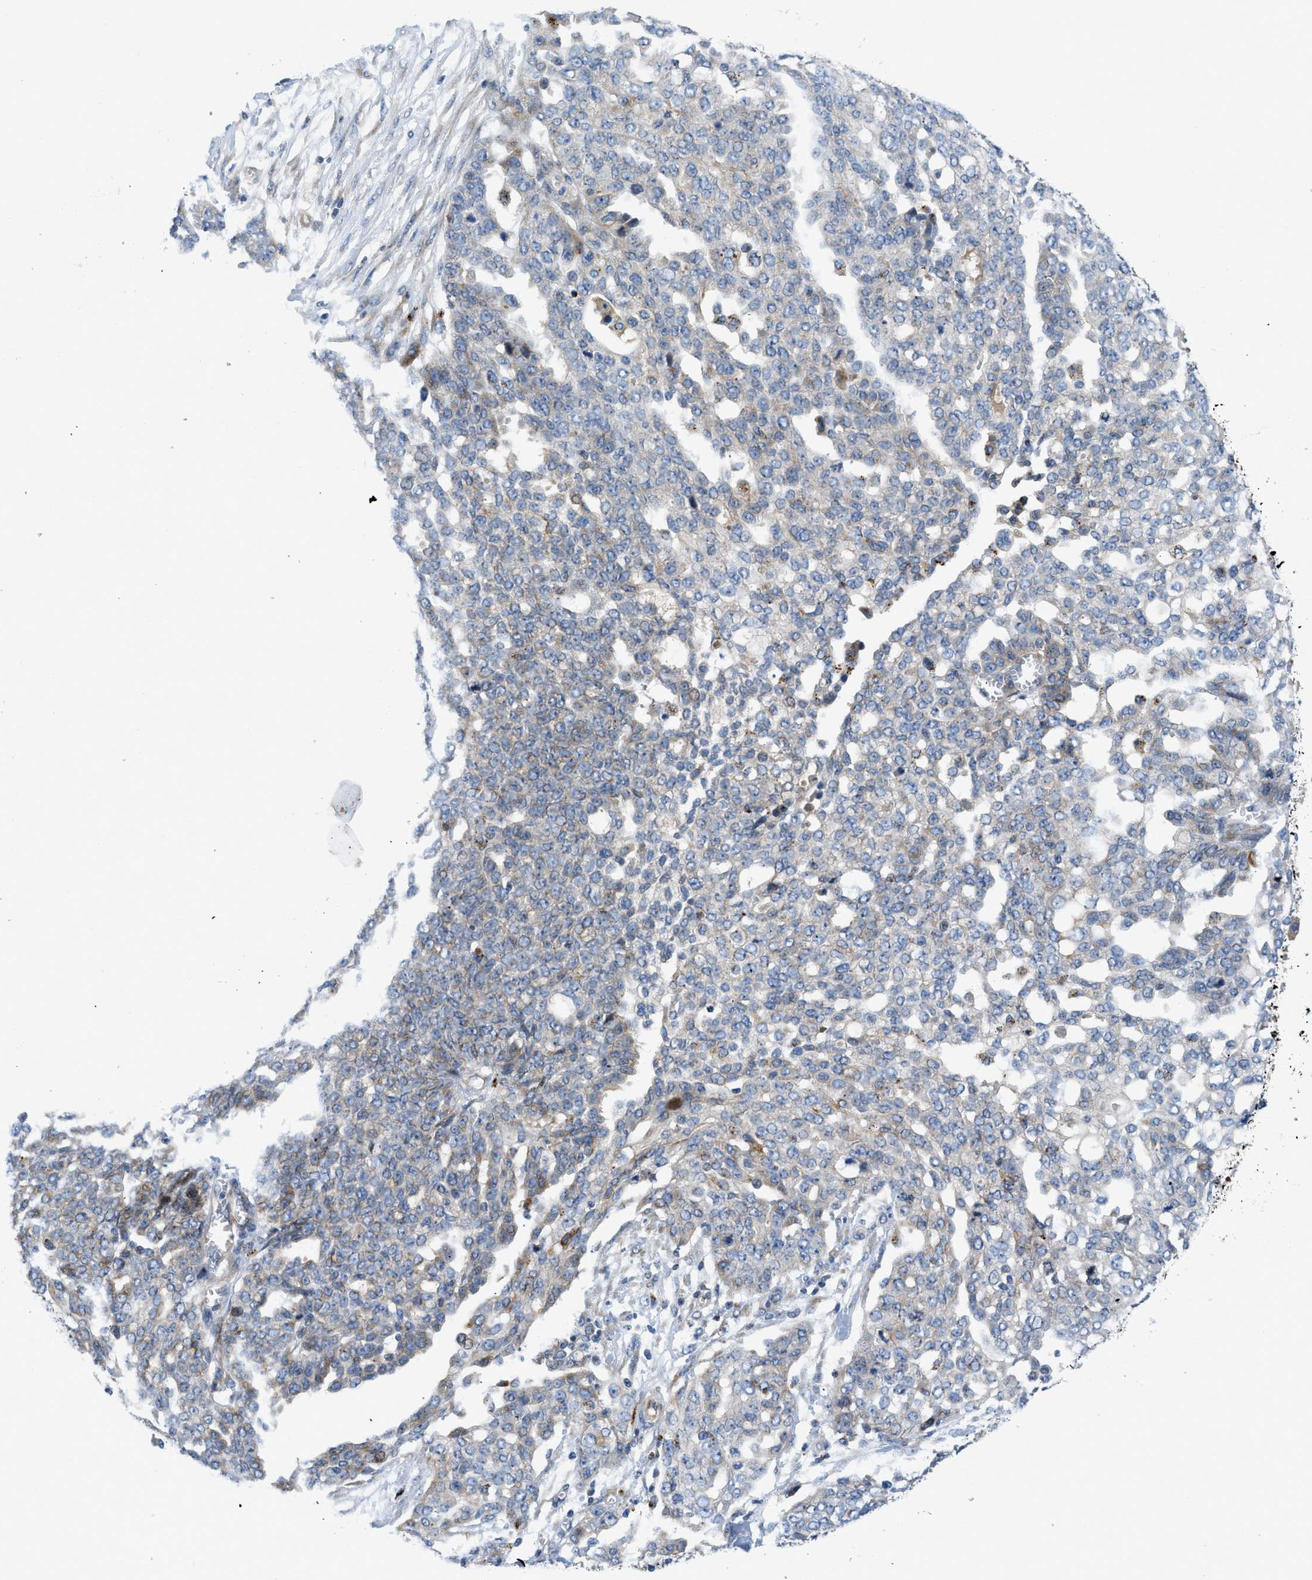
{"staining": {"intensity": "weak", "quantity": "<25%", "location": "cytoplasmic/membranous"}, "tissue": "ovarian cancer", "cell_type": "Tumor cells", "image_type": "cancer", "snomed": [{"axis": "morphology", "description": "Cystadenocarcinoma, serous, NOS"}, {"axis": "topography", "description": "Soft tissue"}, {"axis": "topography", "description": "Ovary"}], "caption": "Immunohistochemical staining of human ovarian cancer demonstrates no significant staining in tumor cells. Nuclei are stained in blue.", "gene": "TMEM248", "patient": {"sex": "female", "age": 57}}